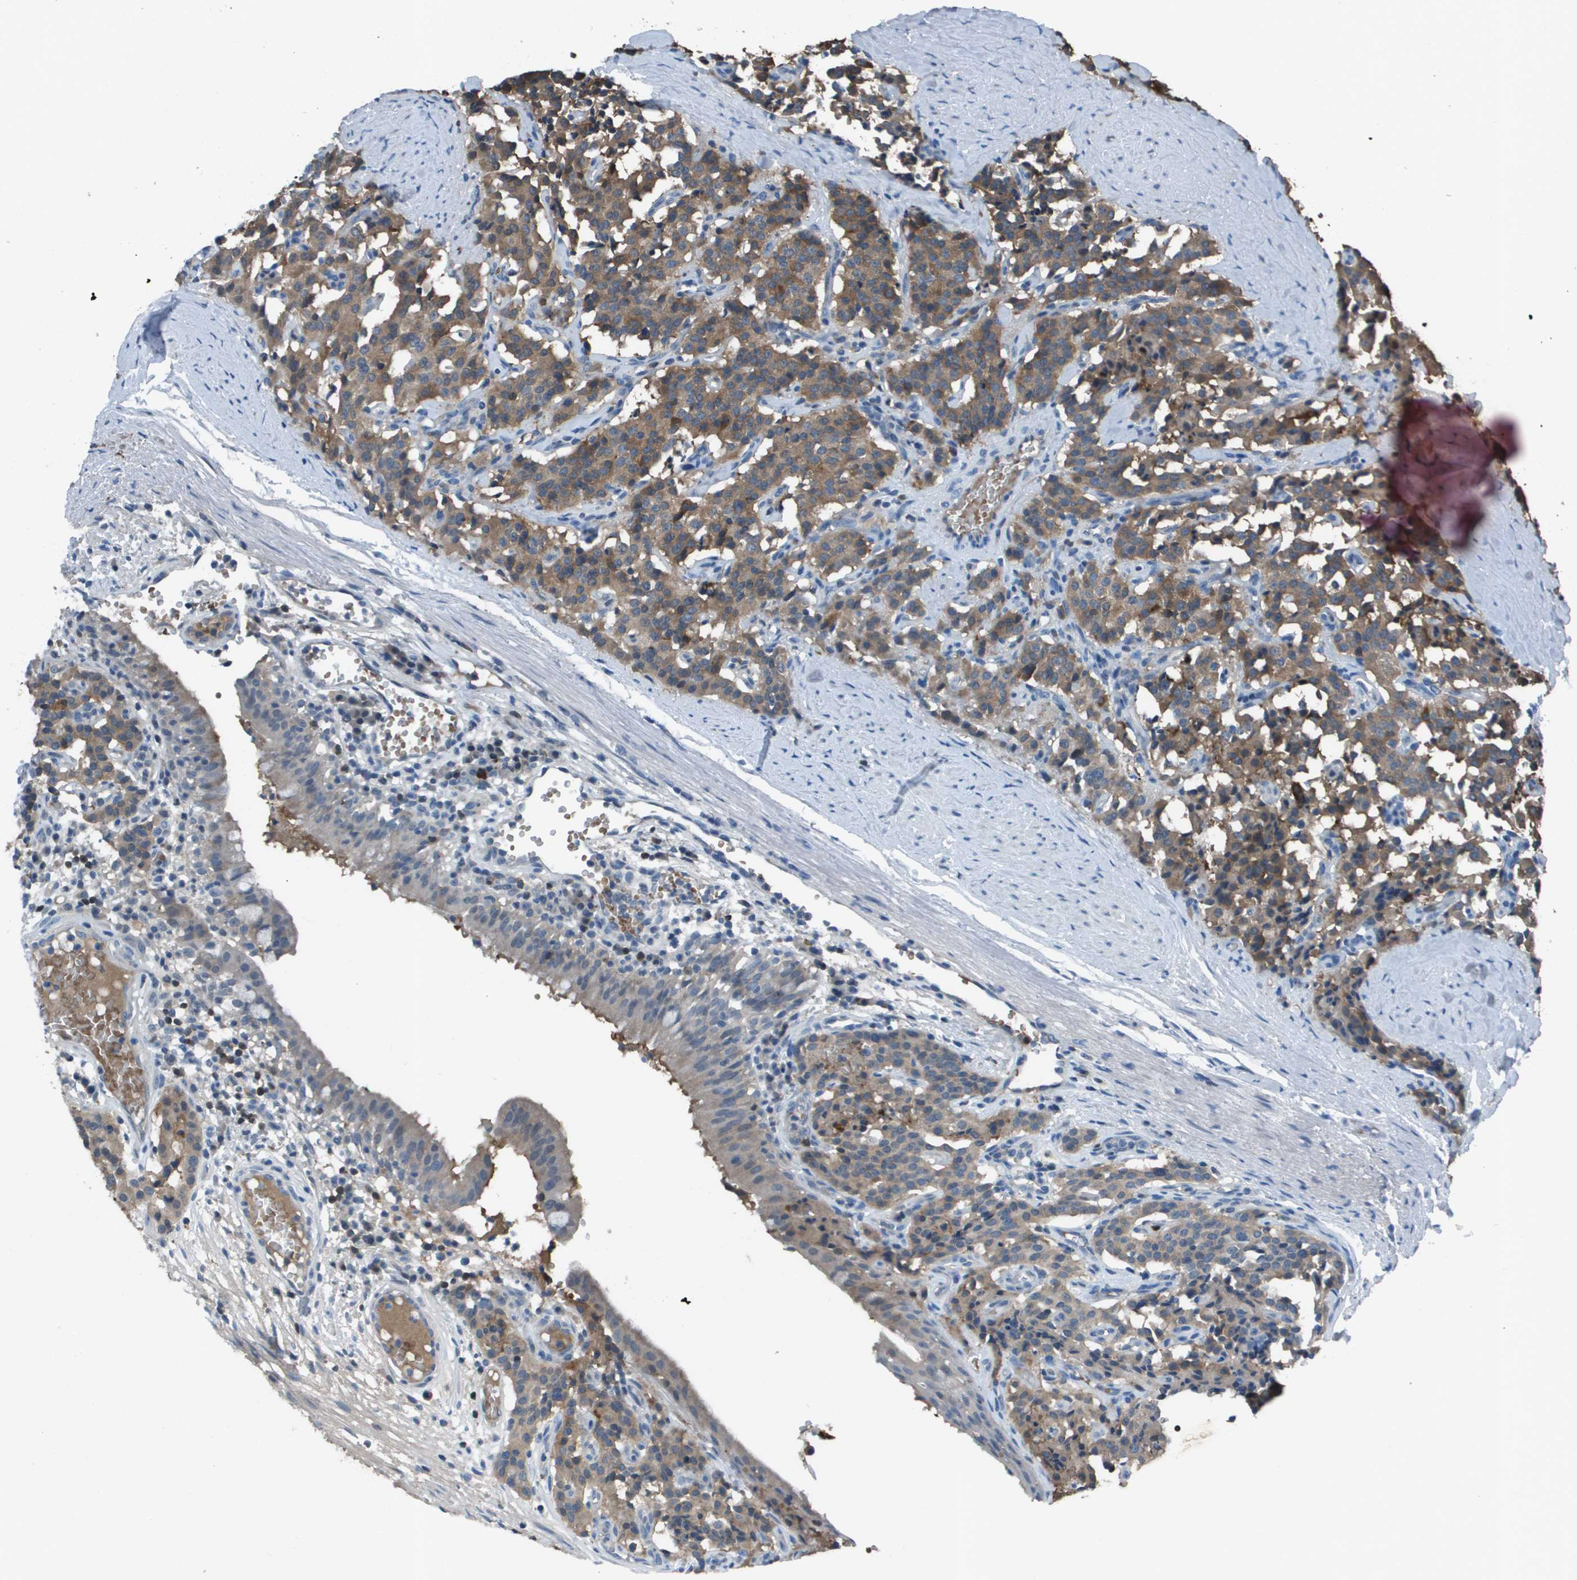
{"staining": {"intensity": "moderate", "quantity": ">75%", "location": "cytoplasmic/membranous"}, "tissue": "carcinoid", "cell_type": "Tumor cells", "image_type": "cancer", "snomed": [{"axis": "morphology", "description": "Carcinoid, malignant, NOS"}, {"axis": "topography", "description": "Lung"}], "caption": "Brown immunohistochemical staining in human carcinoid demonstrates moderate cytoplasmic/membranous positivity in approximately >75% of tumor cells. (brown staining indicates protein expression, while blue staining denotes nuclei).", "gene": "CAMK4", "patient": {"sex": "male", "age": 30}}